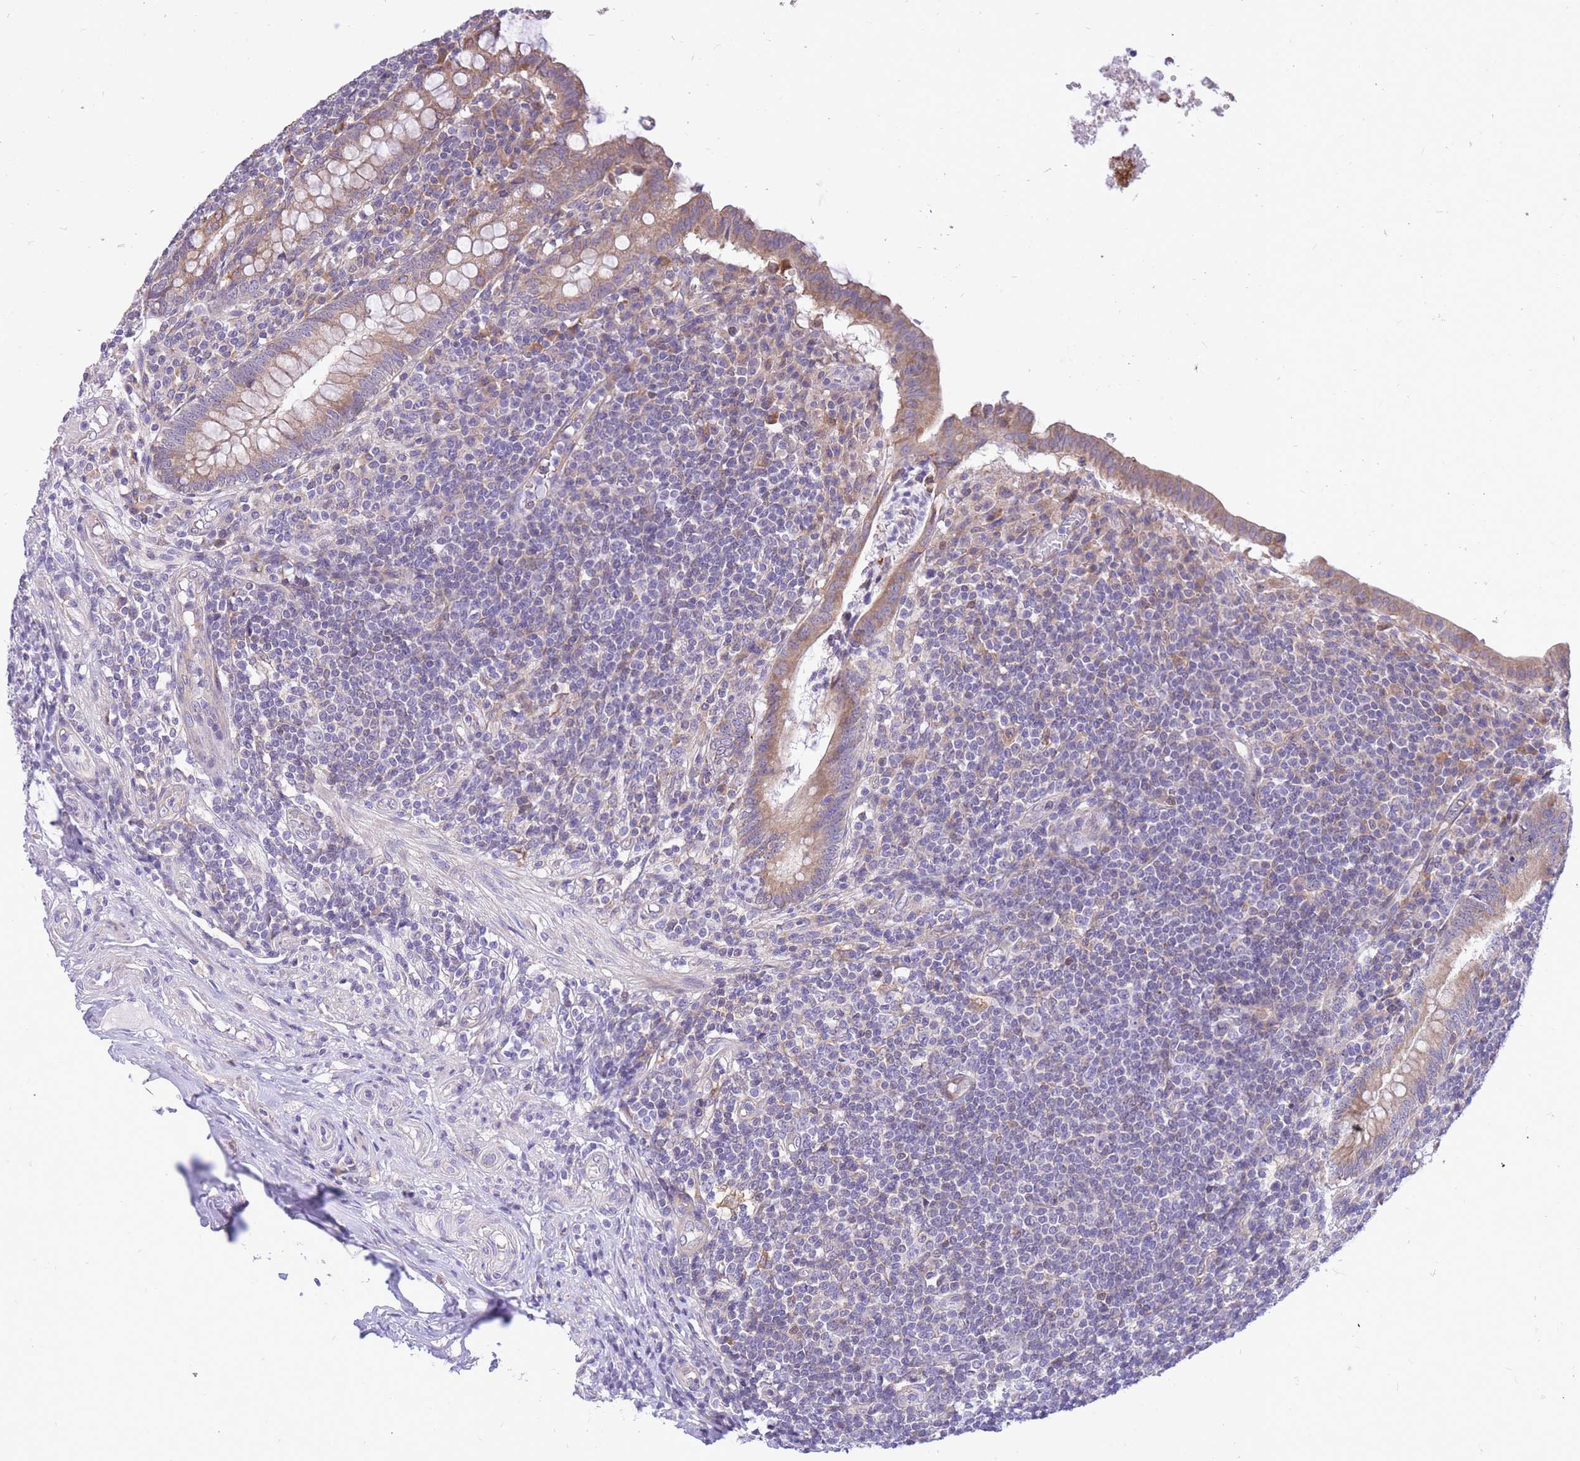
{"staining": {"intensity": "moderate", "quantity": ">75%", "location": "cytoplasmic/membranous"}, "tissue": "appendix", "cell_type": "Glandular cells", "image_type": "normal", "snomed": [{"axis": "morphology", "description": "Normal tissue, NOS"}, {"axis": "topography", "description": "Appendix"}], "caption": "The immunohistochemical stain highlights moderate cytoplasmic/membranous expression in glandular cells of benign appendix.", "gene": "TOPAZ1", "patient": {"sex": "male", "age": 83}}